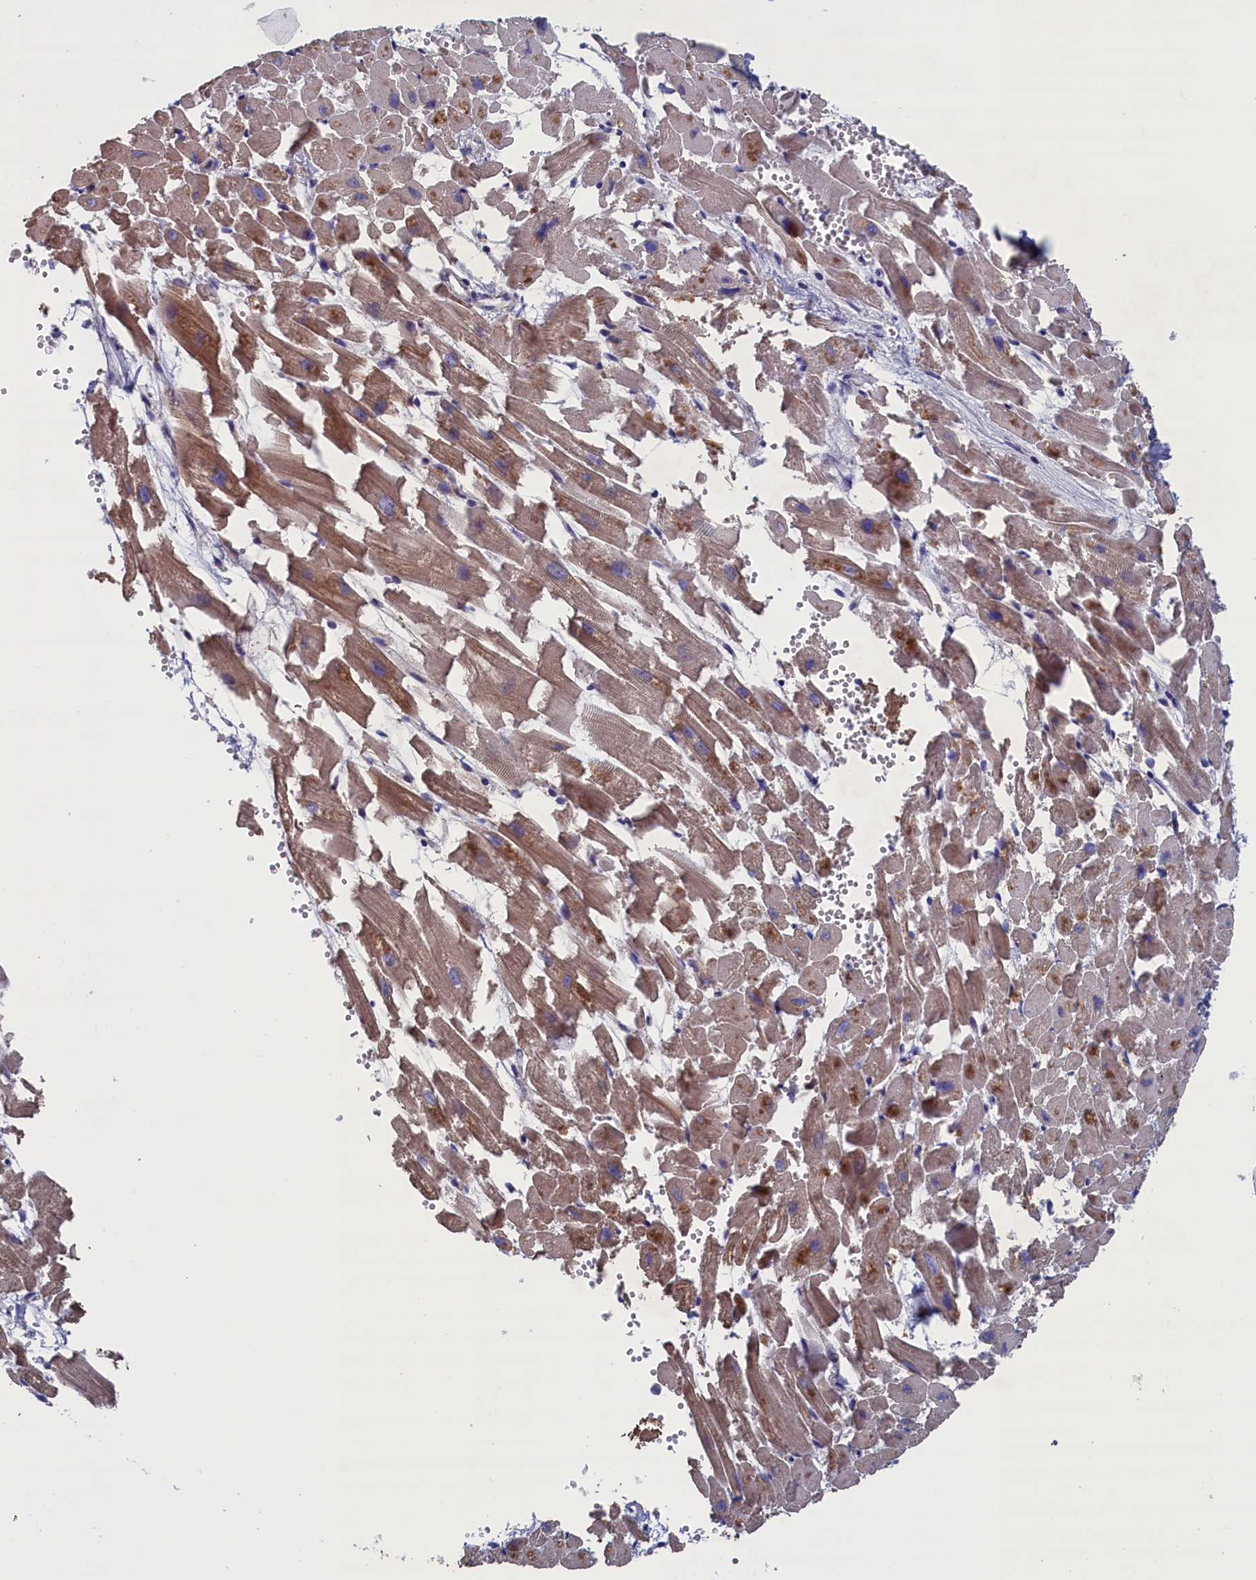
{"staining": {"intensity": "moderate", "quantity": ">75%", "location": "cytoplasmic/membranous"}, "tissue": "heart muscle", "cell_type": "Cardiomyocytes", "image_type": "normal", "snomed": [{"axis": "morphology", "description": "Normal tissue, NOS"}, {"axis": "topography", "description": "Heart"}], "caption": "Protein staining displays moderate cytoplasmic/membranous positivity in about >75% of cardiomyocytes in normal heart muscle.", "gene": "SPATA13", "patient": {"sex": "female", "age": 64}}